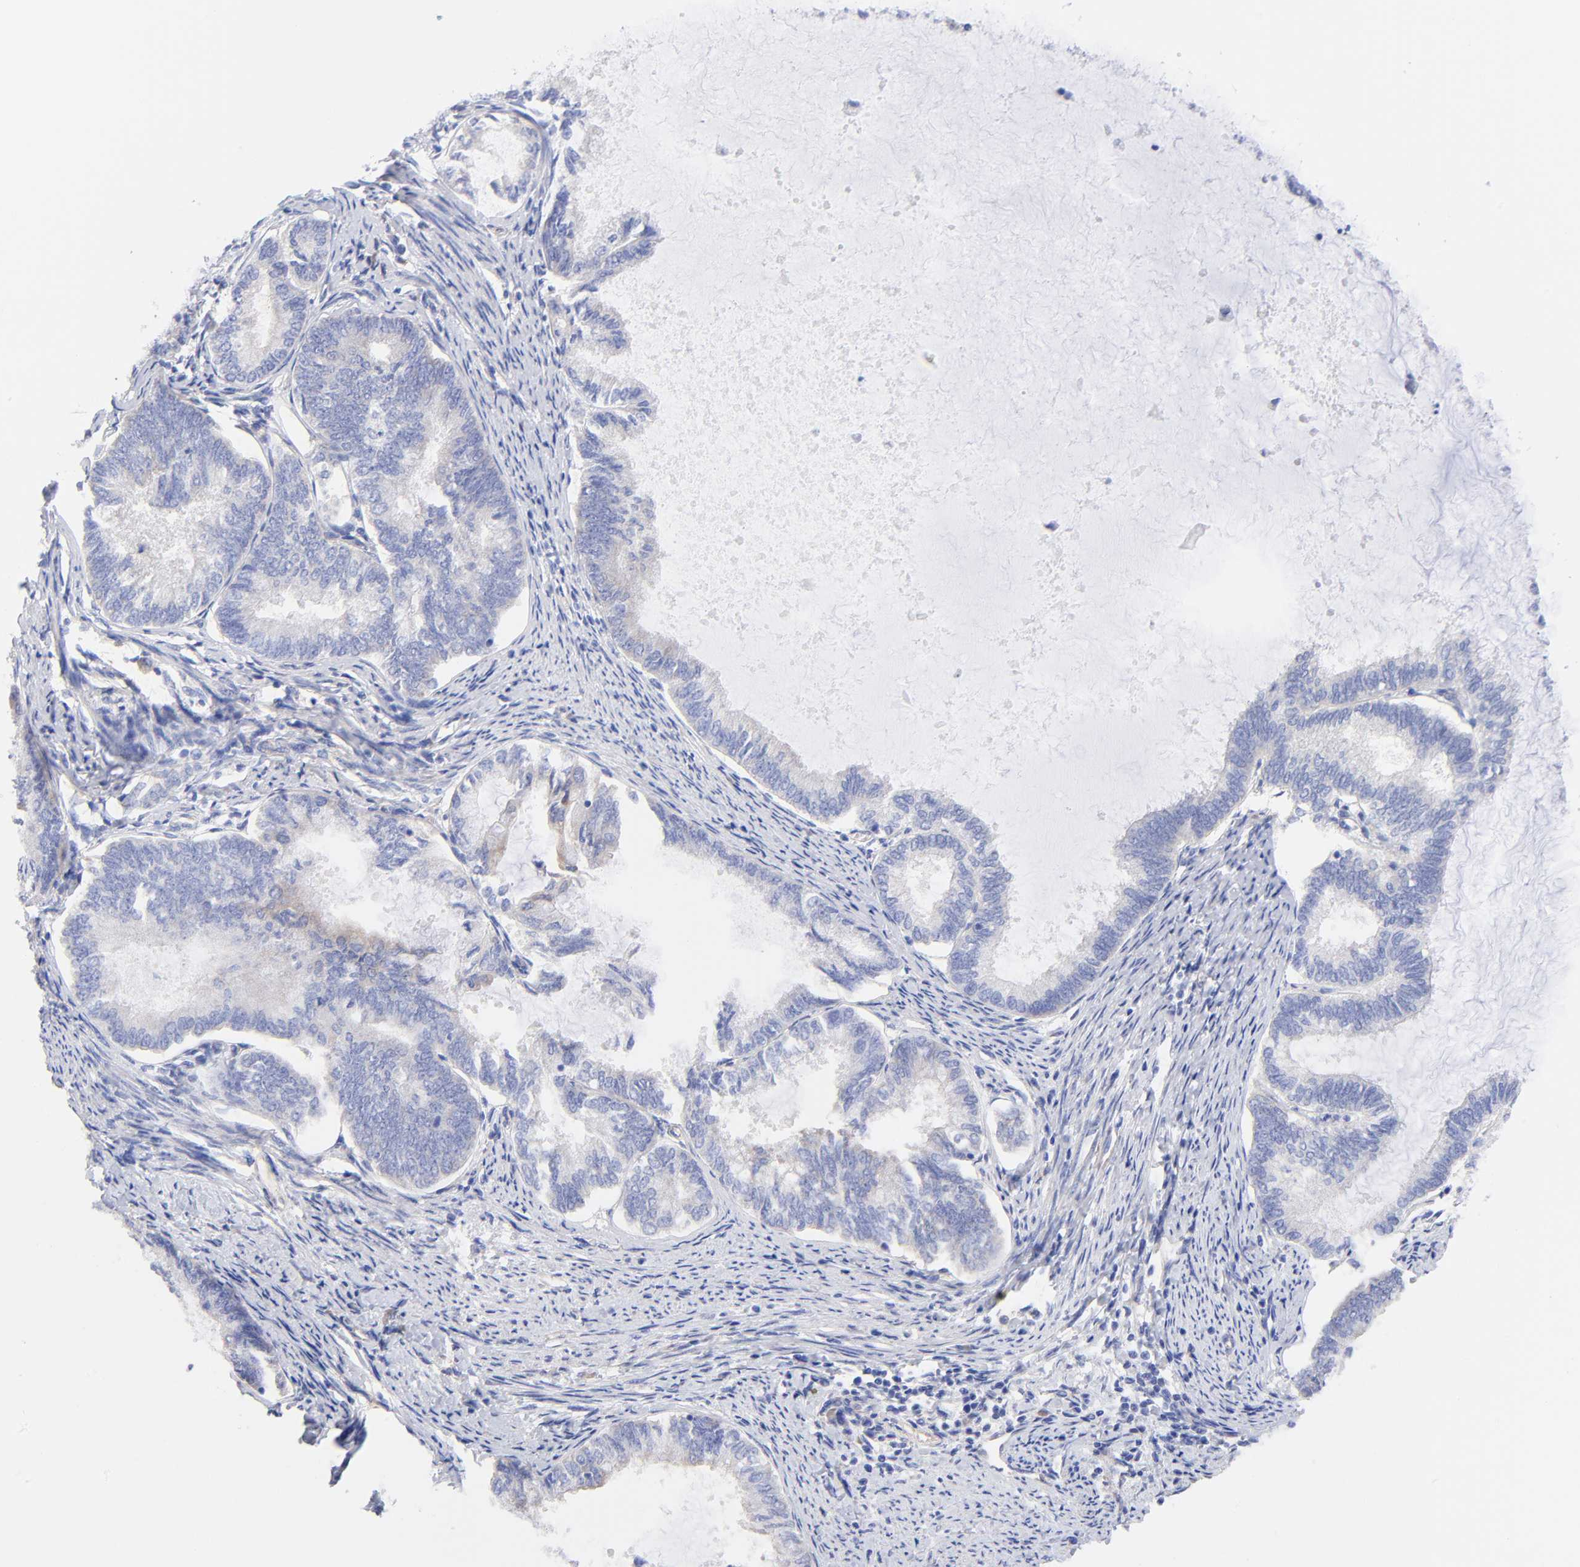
{"staining": {"intensity": "negative", "quantity": "none", "location": "none"}, "tissue": "endometrial cancer", "cell_type": "Tumor cells", "image_type": "cancer", "snomed": [{"axis": "morphology", "description": "Adenocarcinoma, NOS"}, {"axis": "topography", "description": "Endometrium"}], "caption": "Endometrial cancer was stained to show a protein in brown. There is no significant expression in tumor cells.", "gene": "TNFRSF13C", "patient": {"sex": "female", "age": 86}}